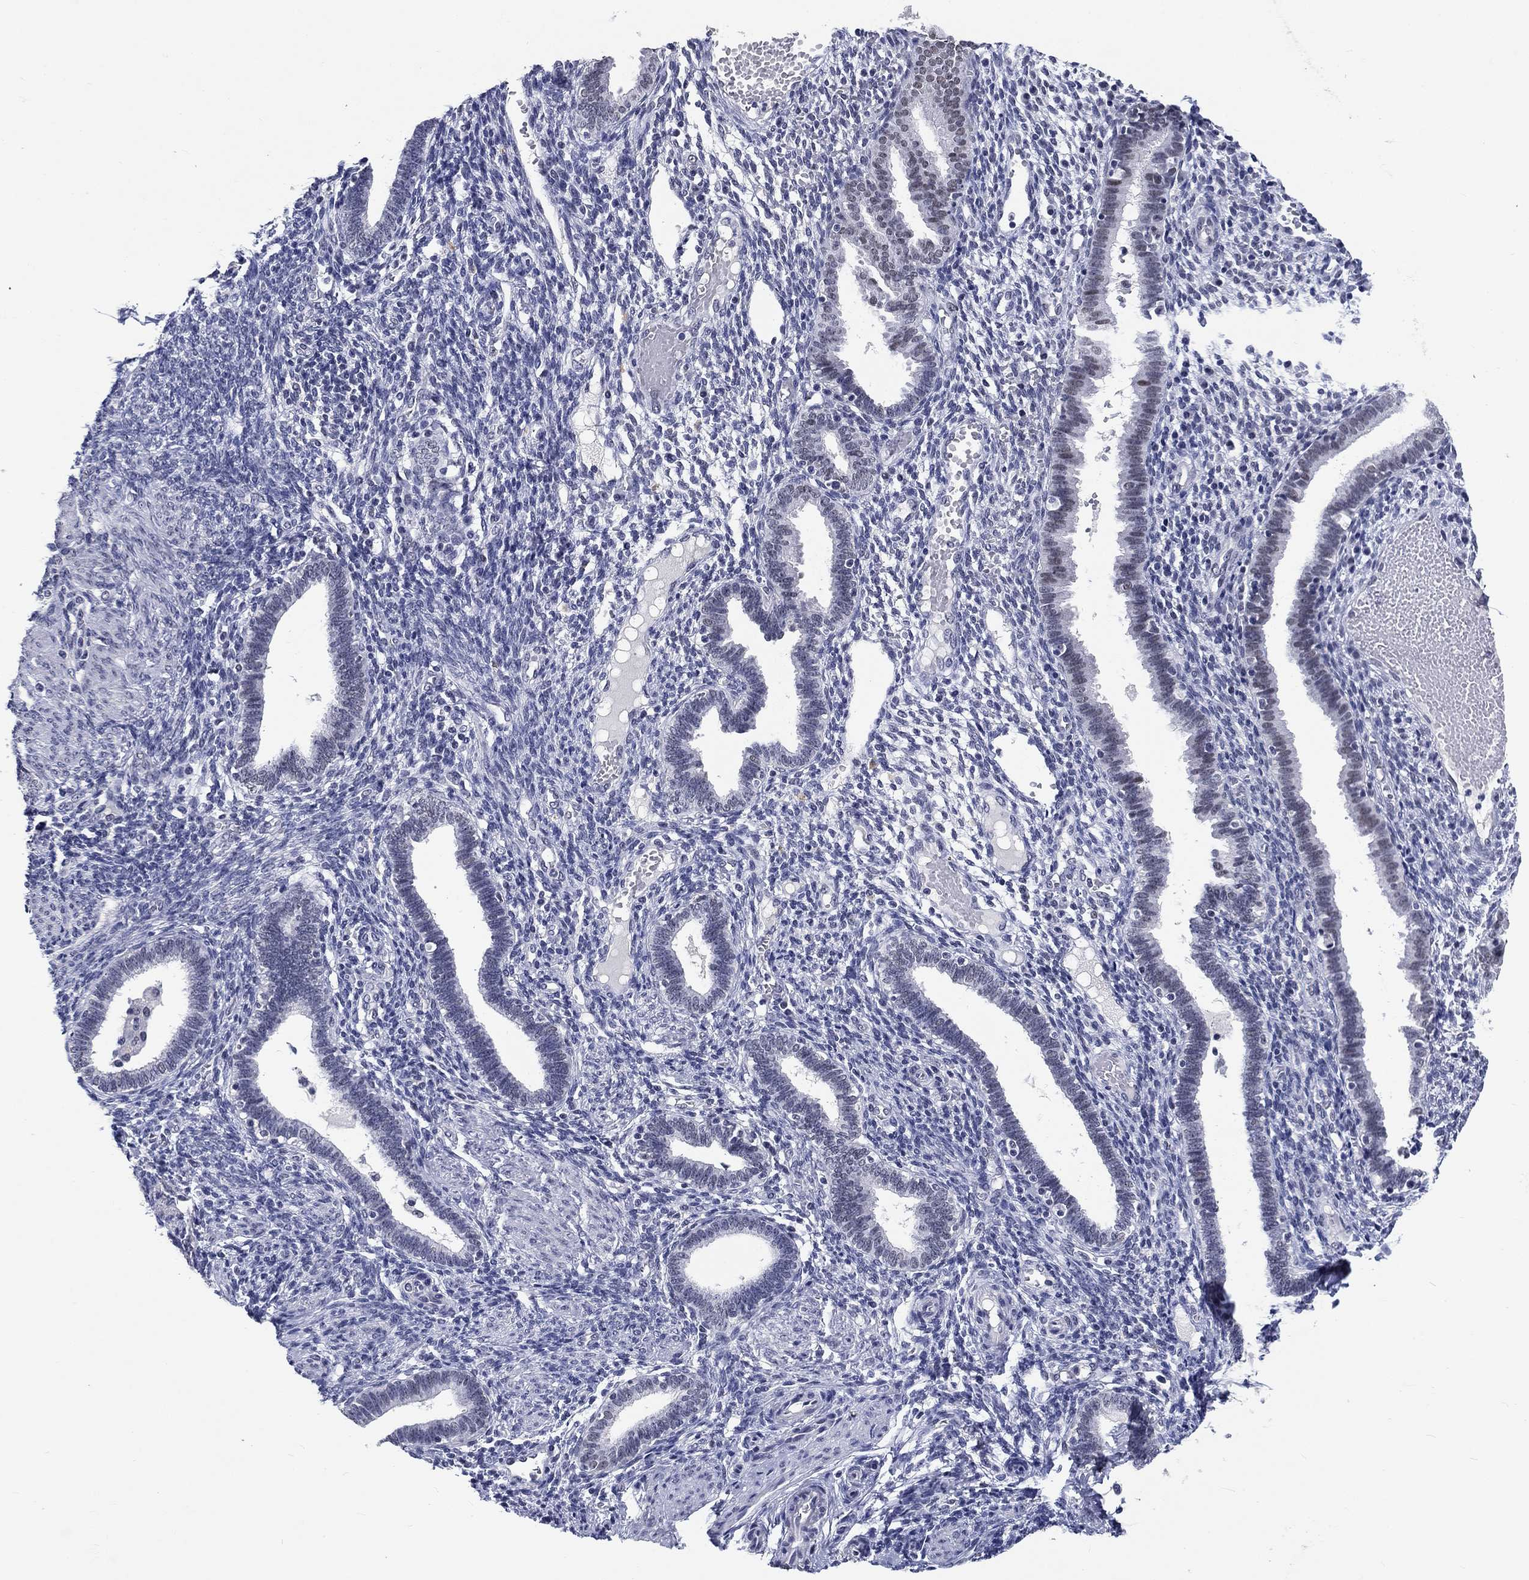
{"staining": {"intensity": "negative", "quantity": "none", "location": "none"}, "tissue": "endometrium", "cell_type": "Cells in endometrial stroma", "image_type": "normal", "snomed": [{"axis": "morphology", "description": "Normal tissue, NOS"}, {"axis": "topography", "description": "Endometrium"}], "caption": "High power microscopy photomicrograph of an immunohistochemistry (IHC) photomicrograph of normal endometrium, revealing no significant expression in cells in endometrial stroma.", "gene": "GRIN1", "patient": {"sex": "female", "age": 42}}